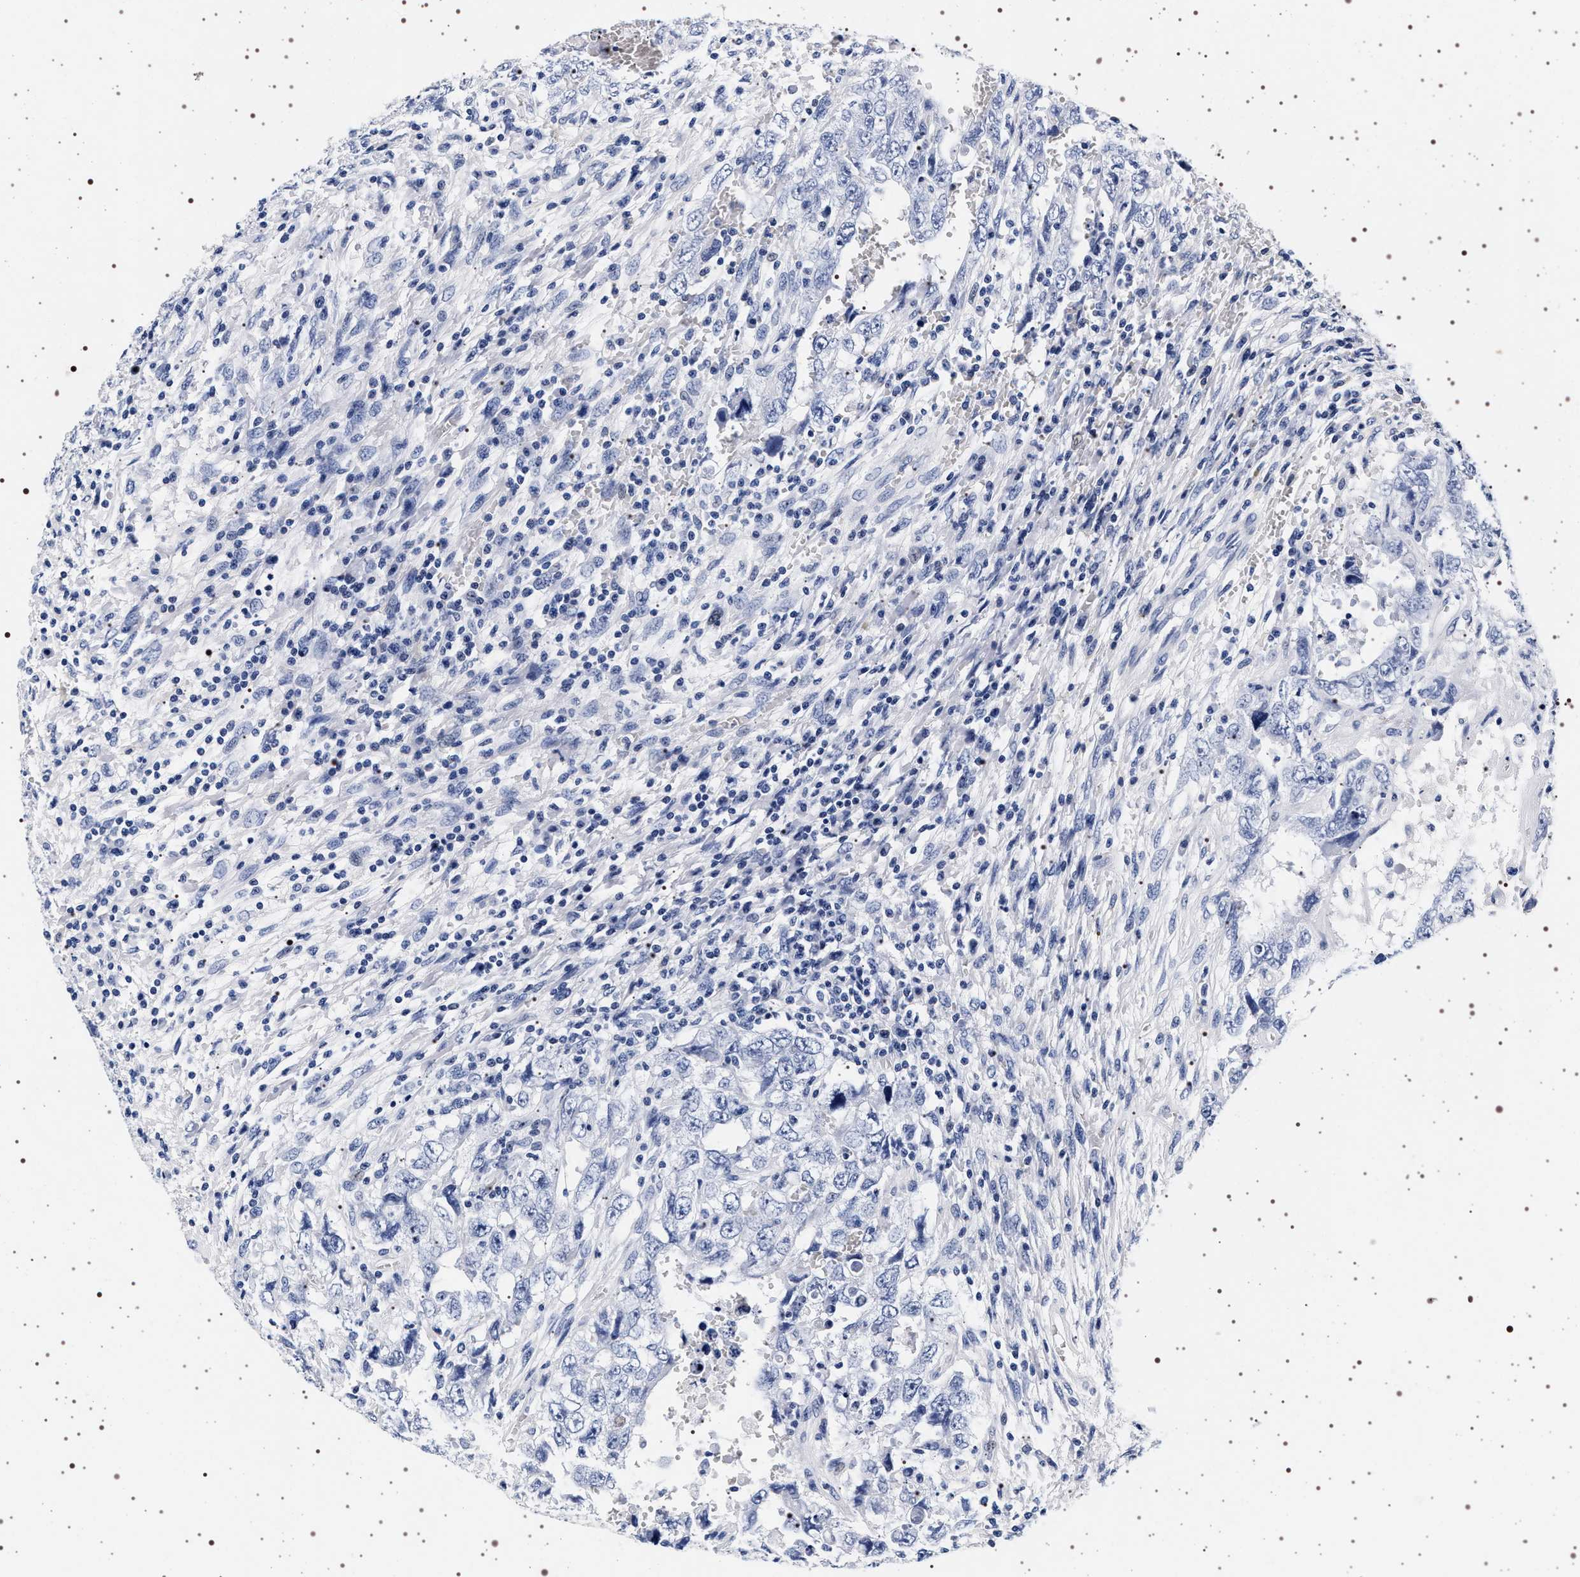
{"staining": {"intensity": "negative", "quantity": "none", "location": "none"}, "tissue": "testis cancer", "cell_type": "Tumor cells", "image_type": "cancer", "snomed": [{"axis": "morphology", "description": "Carcinoma, Embryonal, NOS"}, {"axis": "topography", "description": "Testis"}], "caption": "IHC image of testis cancer stained for a protein (brown), which demonstrates no expression in tumor cells. Brightfield microscopy of immunohistochemistry stained with DAB (3,3'-diaminobenzidine) (brown) and hematoxylin (blue), captured at high magnification.", "gene": "SYN1", "patient": {"sex": "male", "age": 26}}